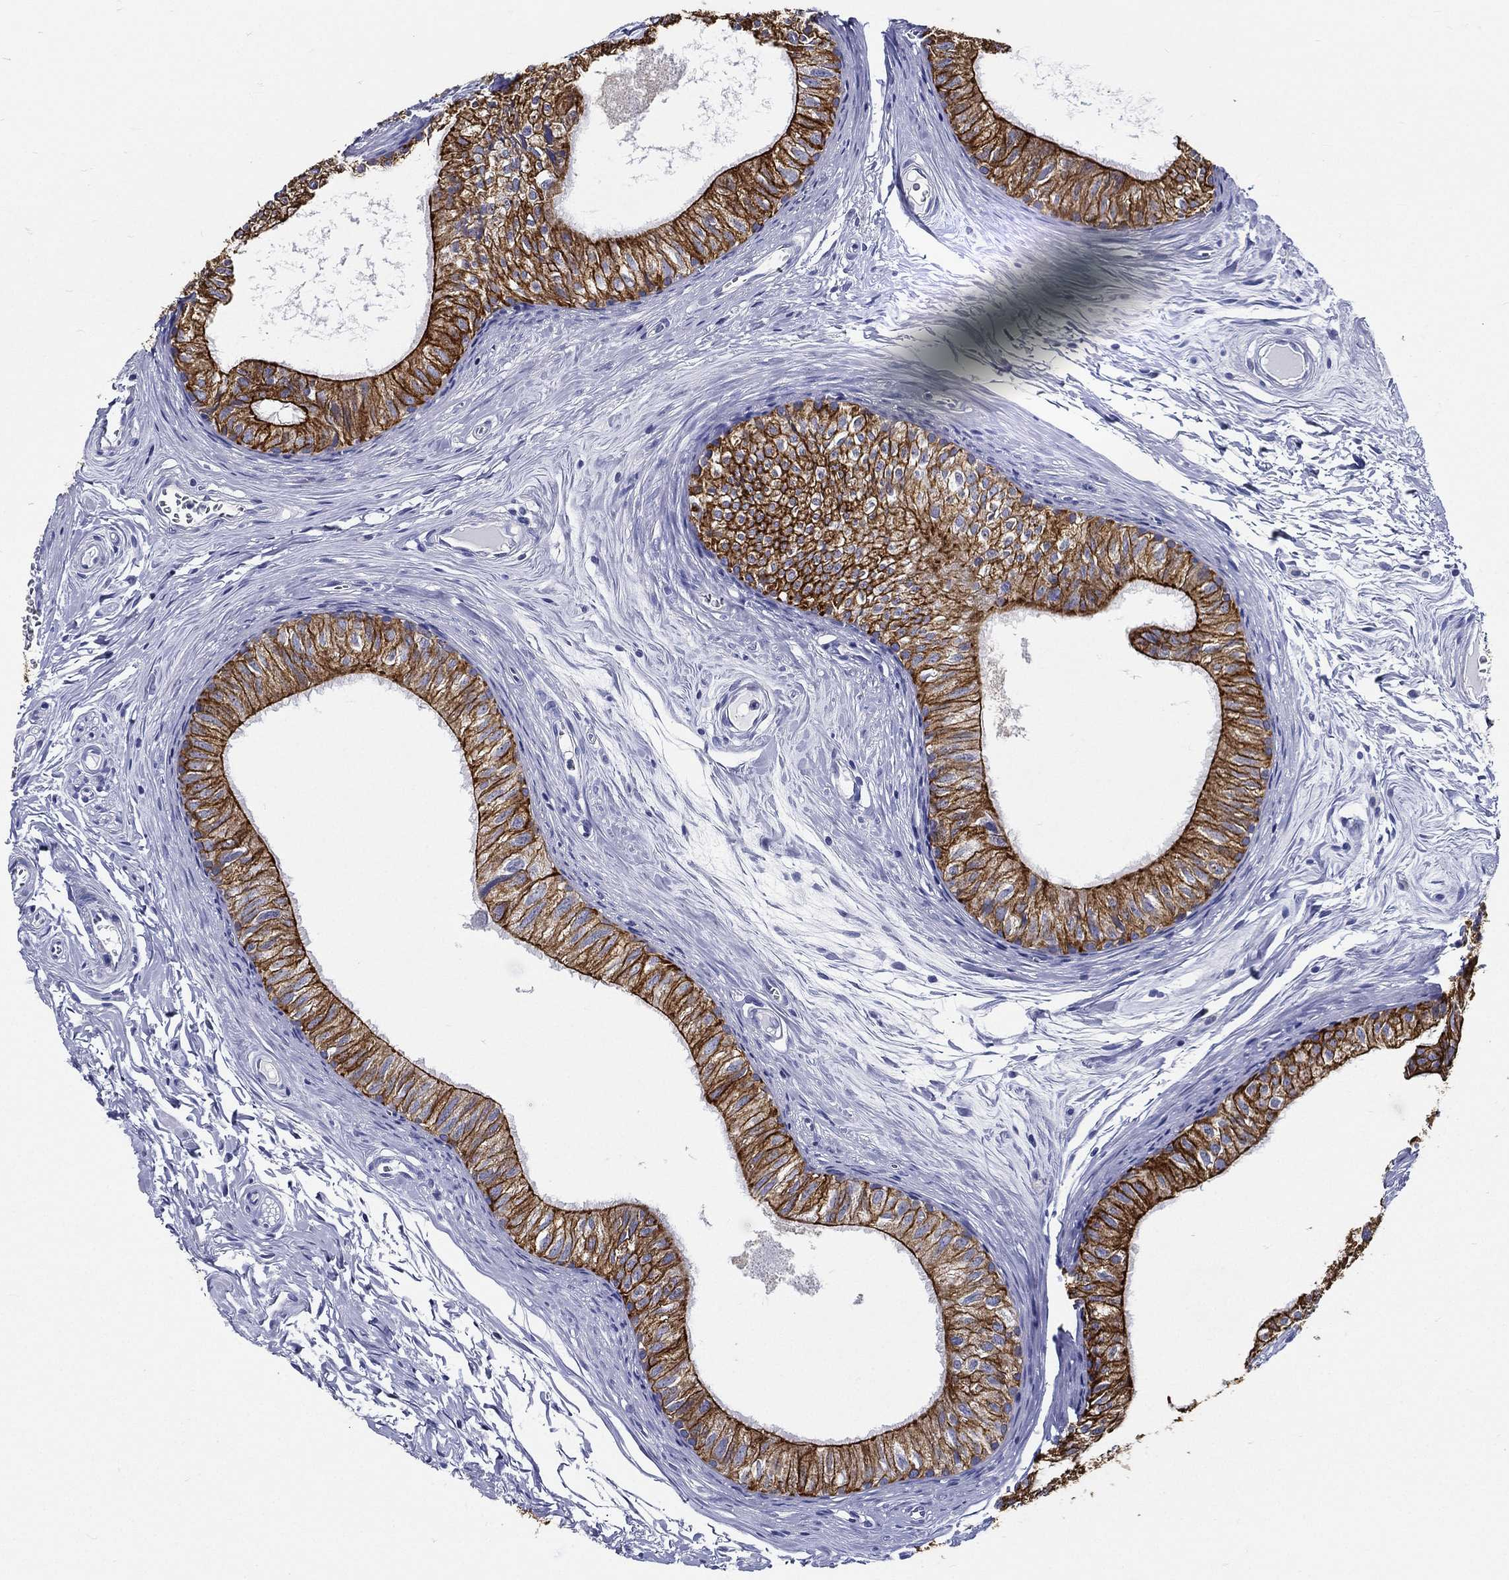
{"staining": {"intensity": "strong", "quantity": ">75%", "location": "cytoplasmic/membranous"}, "tissue": "epididymis", "cell_type": "Glandular cells", "image_type": "normal", "snomed": [{"axis": "morphology", "description": "Normal tissue, NOS"}, {"axis": "topography", "description": "Epididymis"}], "caption": "The photomicrograph exhibits immunohistochemical staining of unremarkable epididymis. There is strong cytoplasmic/membranous expression is identified in approximately >75% of glandular cells. Immunohistochemistry stains the protein of interest in brown and the nuclei are stained blue.", "gene": "NEDD9", "patient": {"sex": "male", "age": 52}}